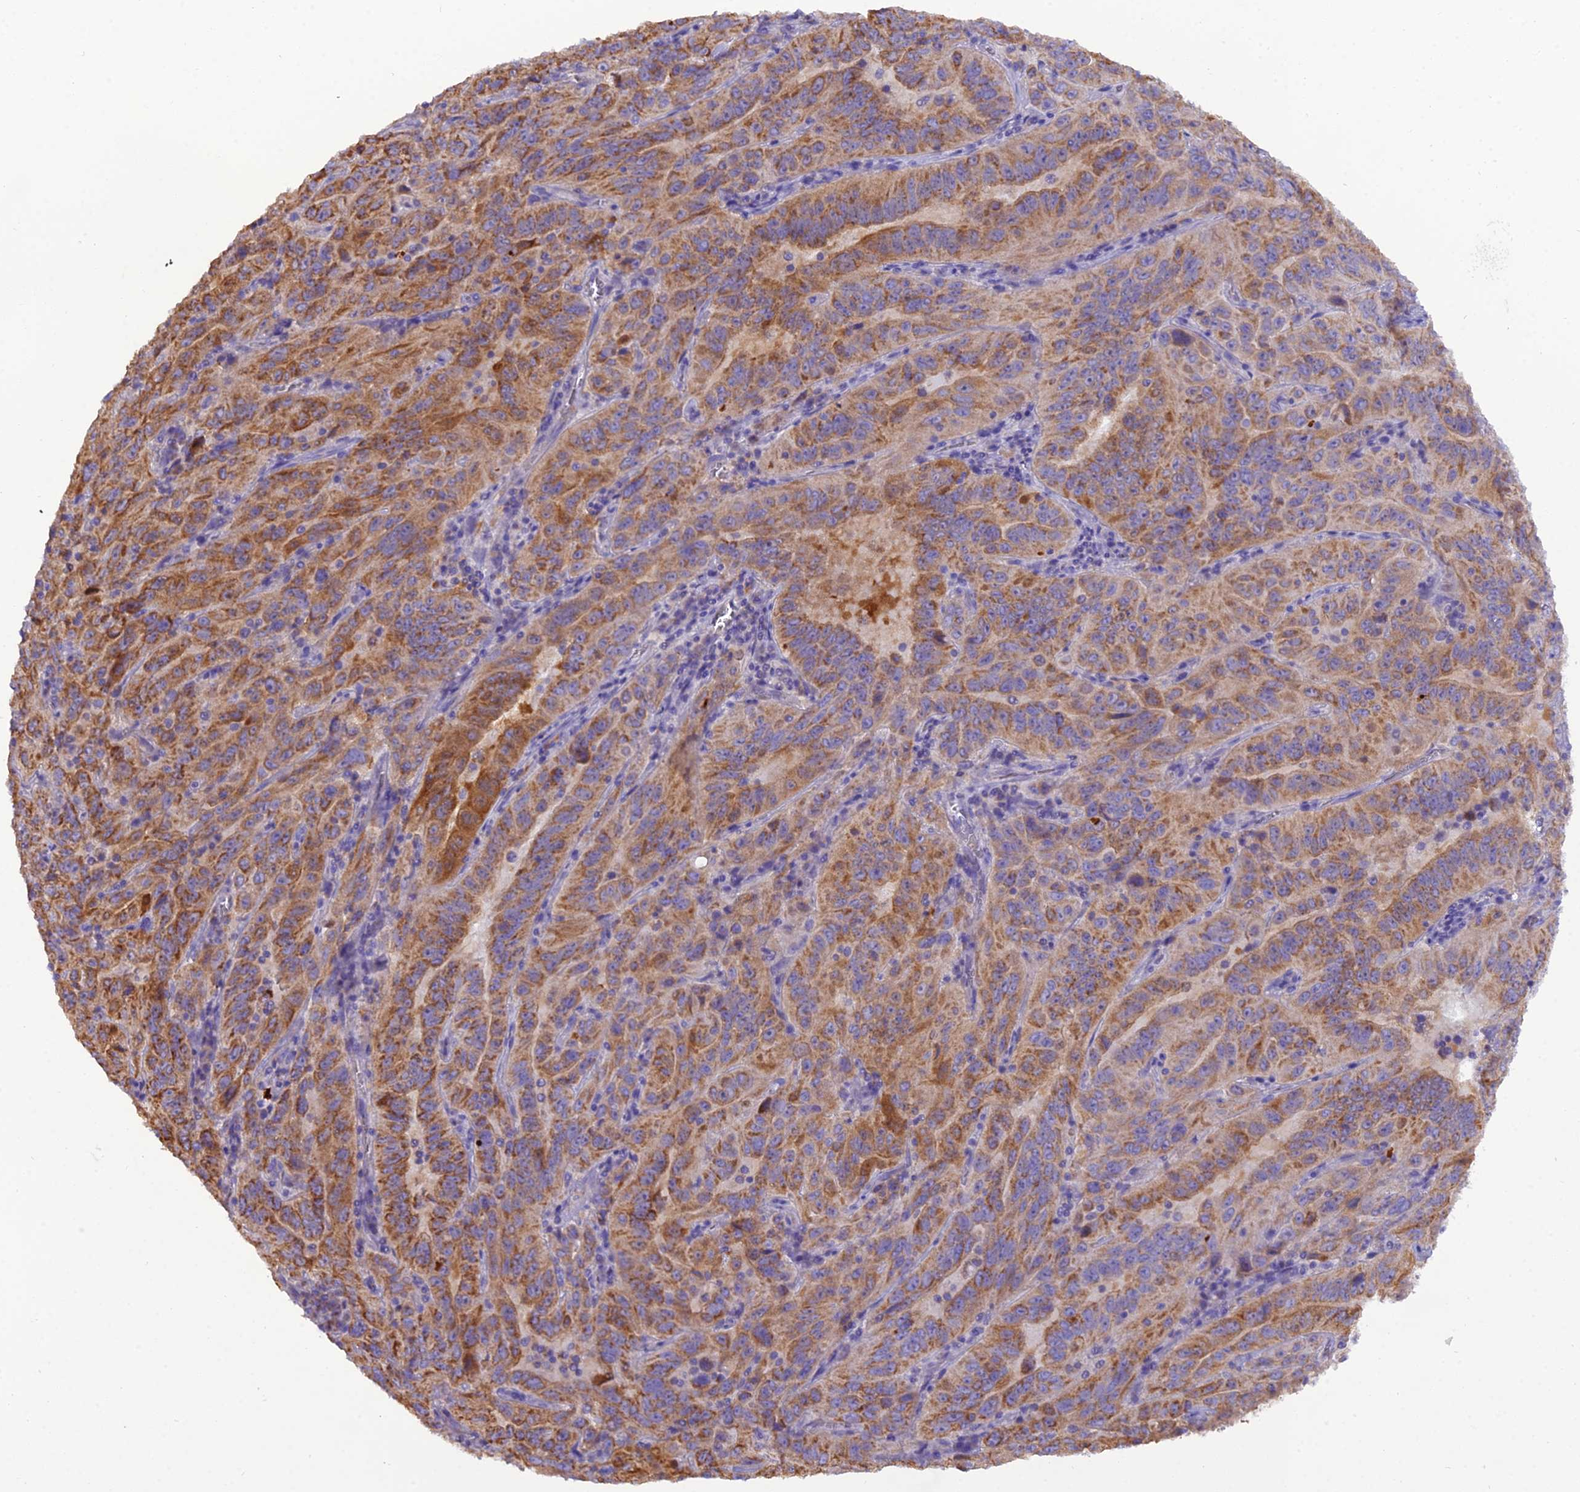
{"staining": {"intensity": "moderate", "quantity": ">75%", "location": "cytoplasmic/membranous"}, "tissue": "pancreatic cancer", "cell_type": "Tumor cells", "image_type": "cancer", "snomed": [{"axis": "morphology", "description": "Adenocarcinoma, NOS"}, {"axis": "topography", "description": "Pancreas"}], "caption": "Immunohistochemical staining of pancreatic cancer (adenocarcinoma) displays medium levels of moderate cytoplasmic/membranous positivity in approximately >75% of tumor cells.", "gene": "GPD1", "patient": {"sex": "male", "age": 63}}